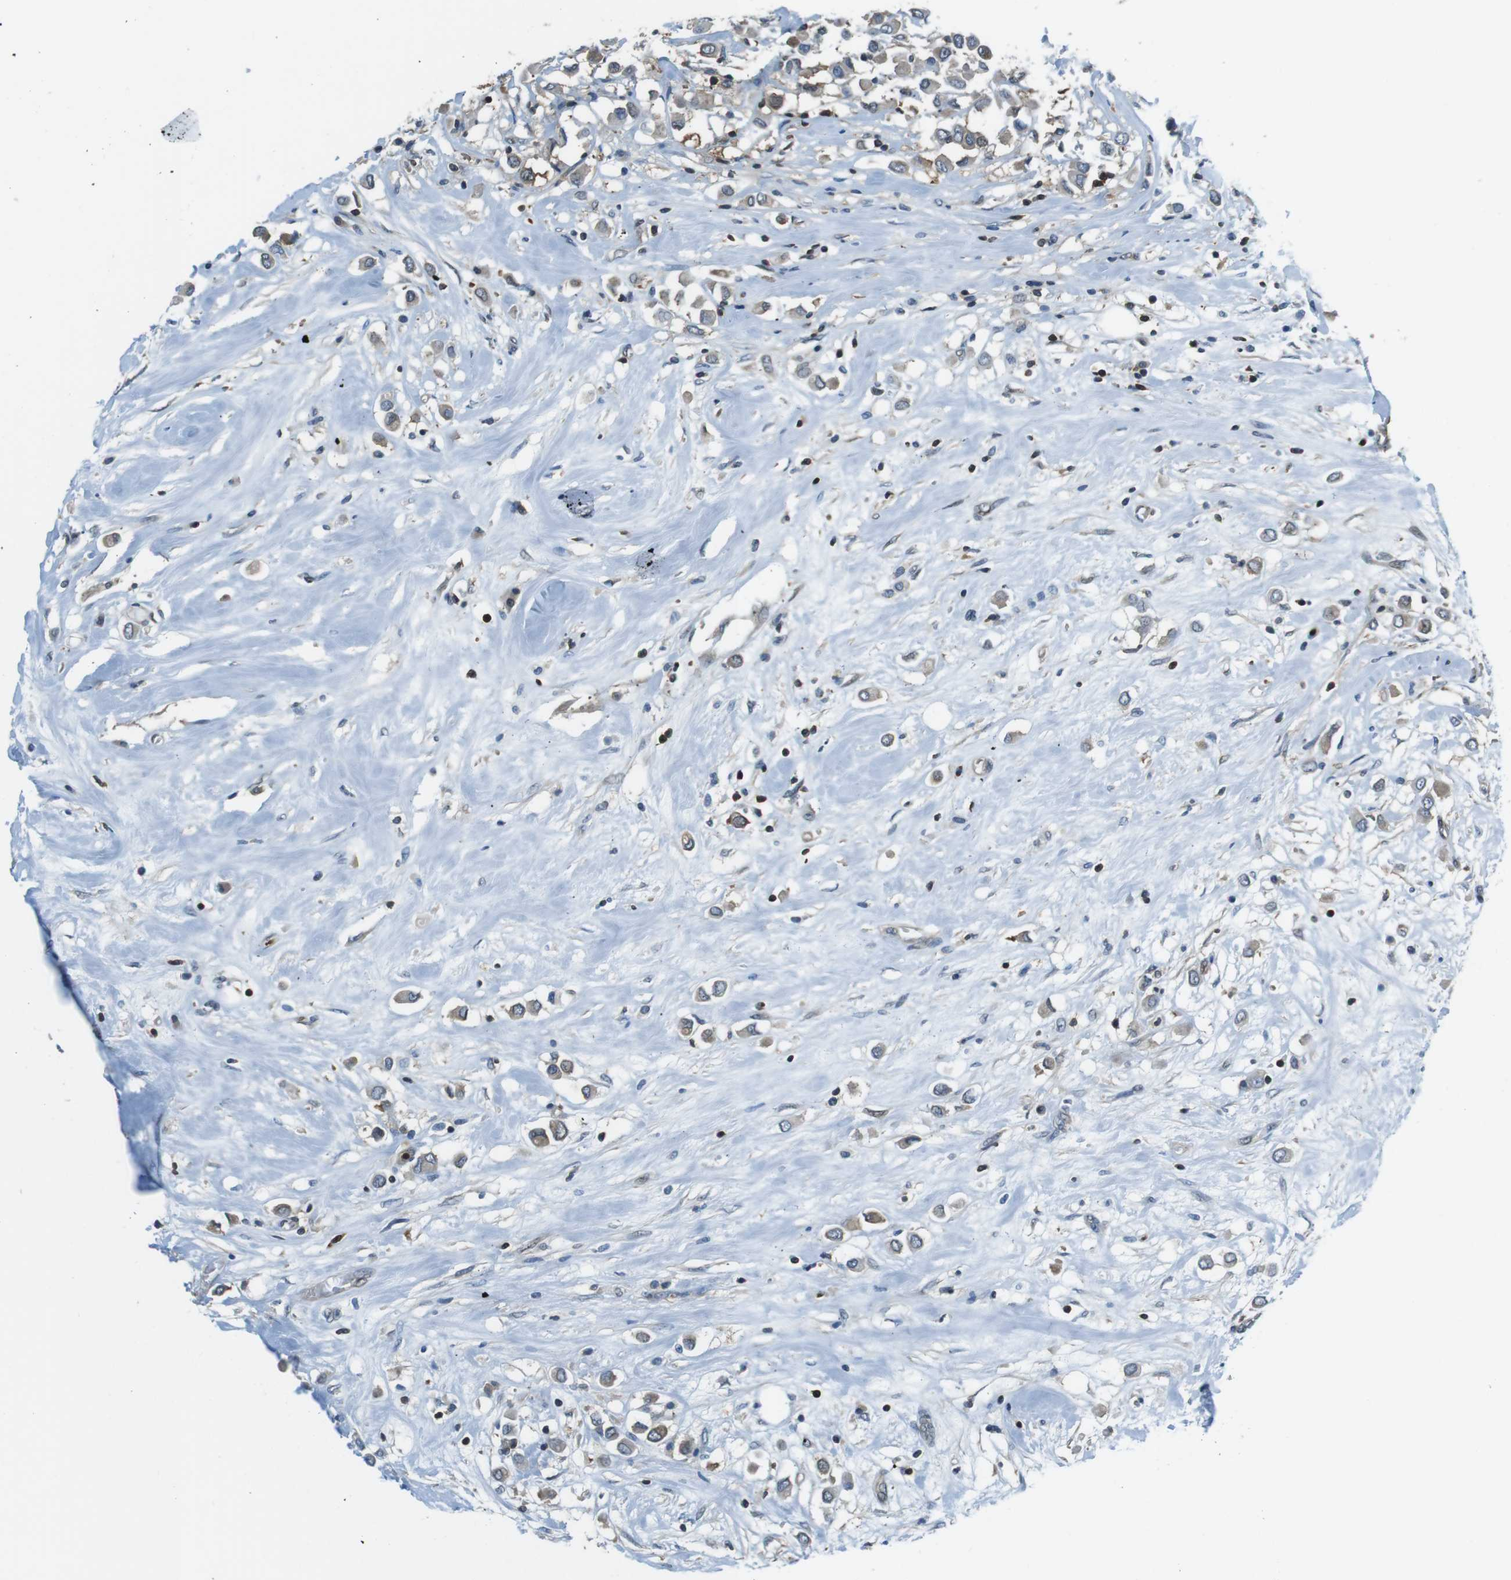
{"staining": {"intensity": "weak", "quantity": "25%-75%", "location": "cytoplasmic/membranous"}, "tissue": "breast cancer", "cell_type": "Tumor cells", "image_type": "cancer", "snomed": [{"axis": "morphology", "description": "Duct carcinoma"}, {"axis": "topography", "description": "Breast"}], "caption": "Weak cytoplasmic/membranous staining is identified in about 25%-75% of tumor cells in breast infiltrating ductal carcinoma. (IHC, brightfield microscopy, high magnification).", "gene": "TES", "patient": {"sex": "female", "age": 61}}